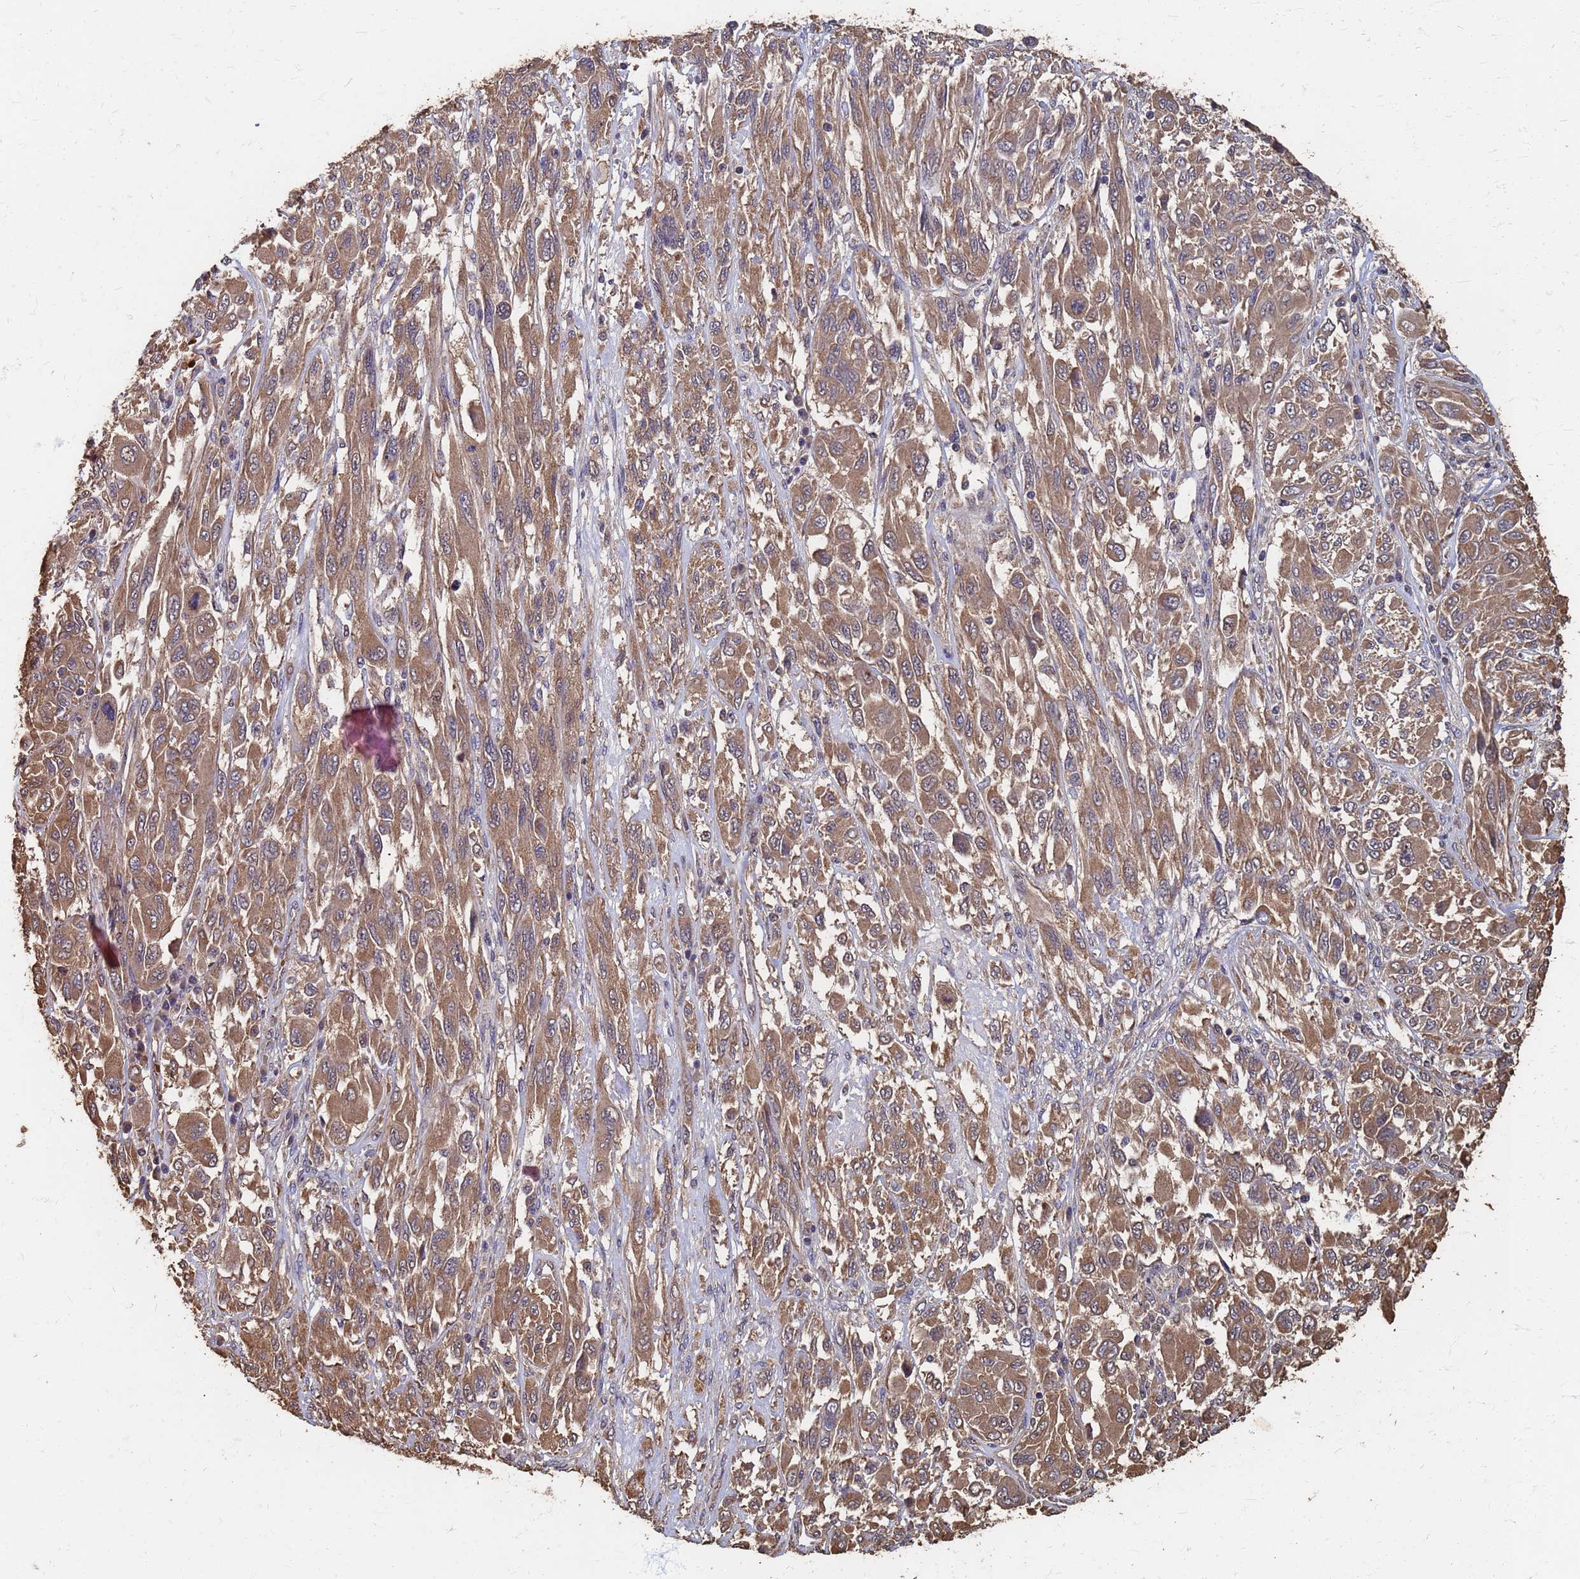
{"staining": {"intensity": "moderate", "quantity": ">75%", "location": "cytoplasmic/membranous"}, "tissue": "melanoma", "cell_type": "Tumor cells", "image_type": "cancer", "snomed": [{"axis": "morphology", "description": "Malignant melanoma, NOS"}, {"axis": "topography", "description": "Skin"}], "caption": "Immunohistochemical staining of human melanoma exhibits medium levels of moderate cytoplasmic/membranous positivity in about >75% of tumor cells.", "gene": "DPH5", "patient": {"sex": "female", "age": 91}}